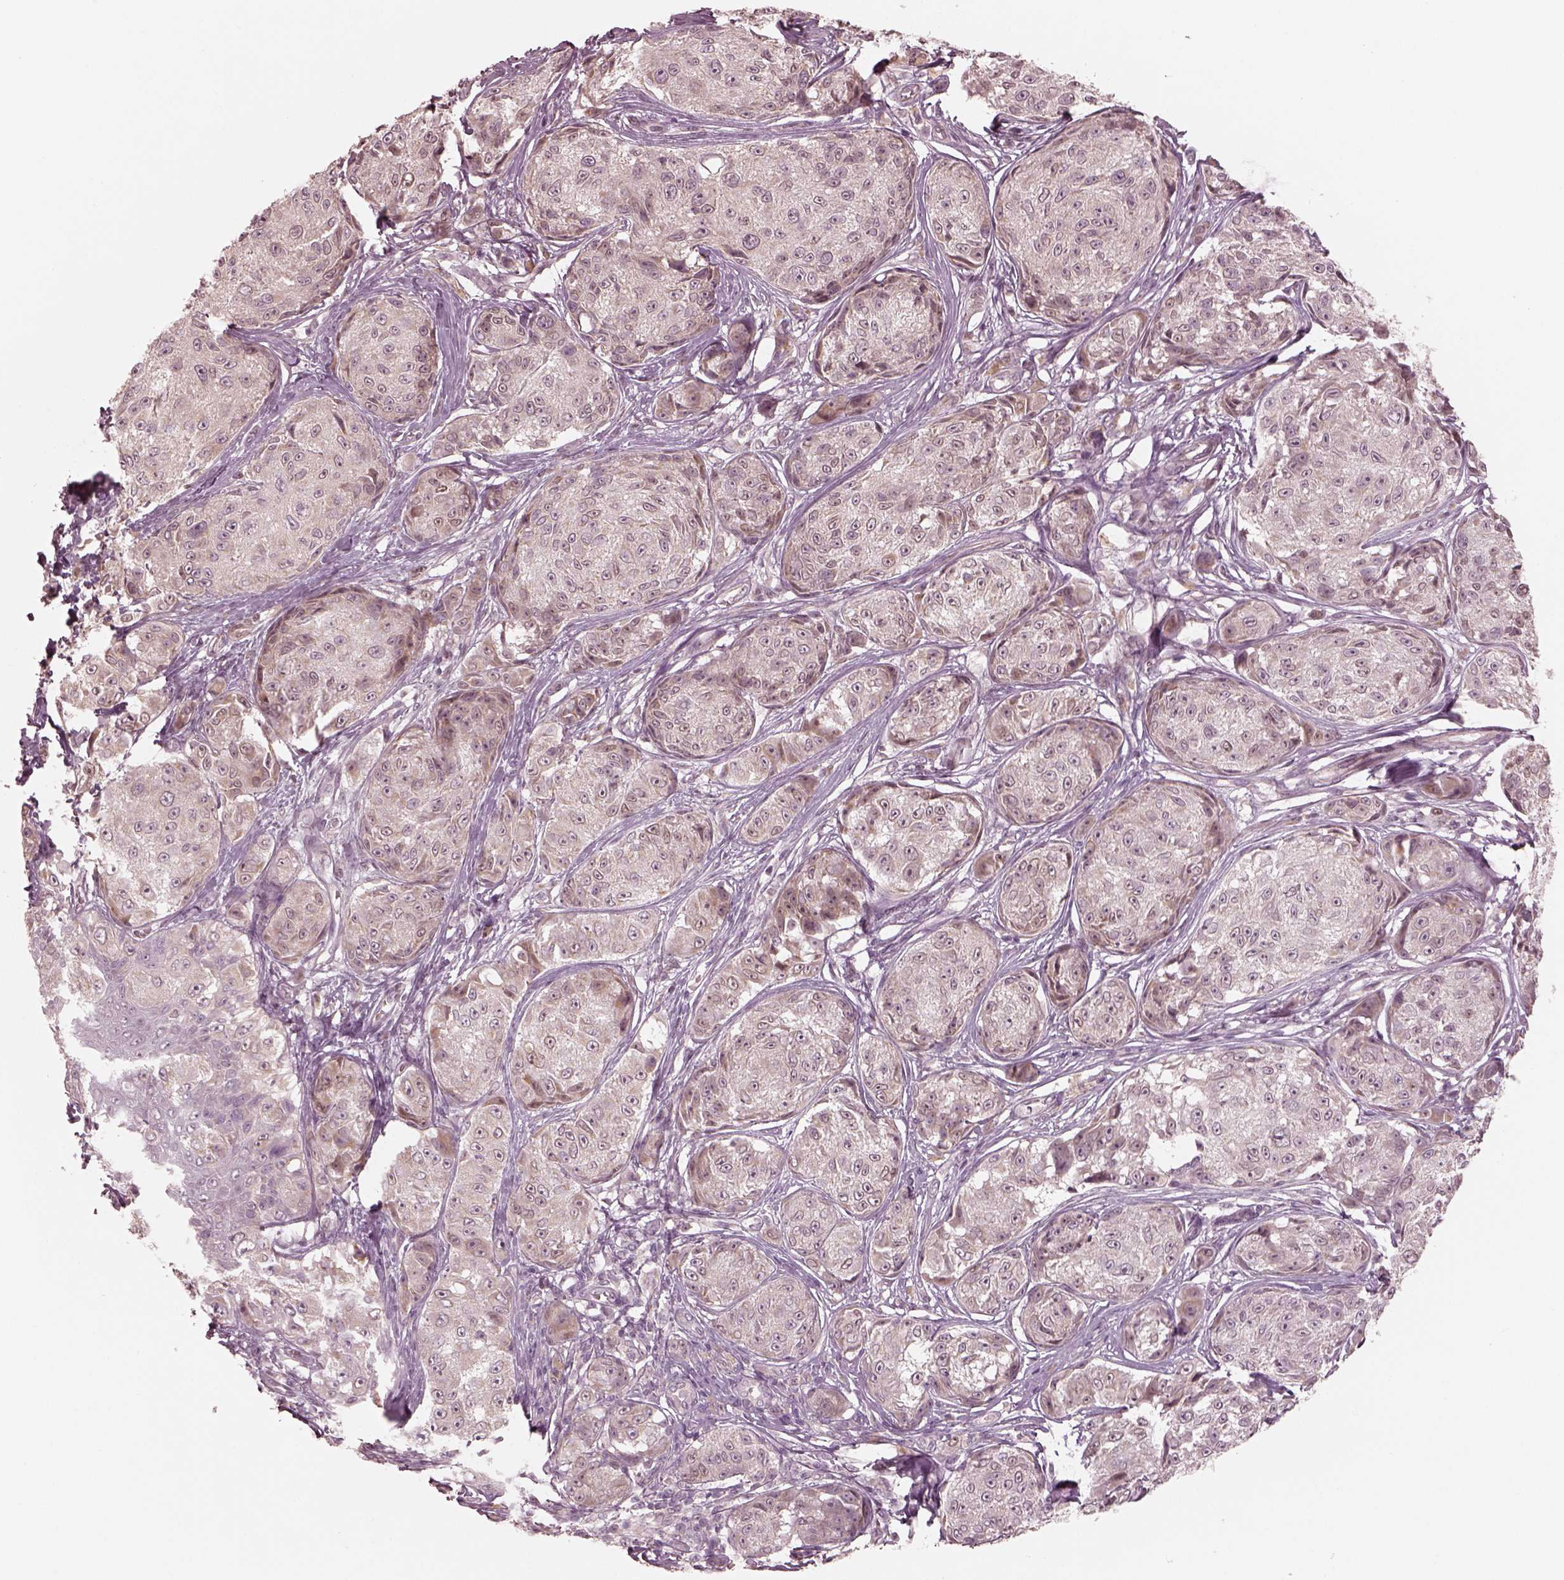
{"staining": {"intensity": "weak", "quantity": "<25%", "location": "cytoplasmic/membranous"}, "tissue": "melanoma", "cell_type": "Tumor cells", "image_type": "cancer", "snomed": [{"axis": "morphology", "description": "Malignant melanoma, NOS"}, {"axis": "topography", "description": "Skin"}], "caption": "Melanoma was stained to show a protein in brown. There is no significant staining in tumor cells.", "gene": "IQCB1", "patient": {"sex": "male", "age": 61}}